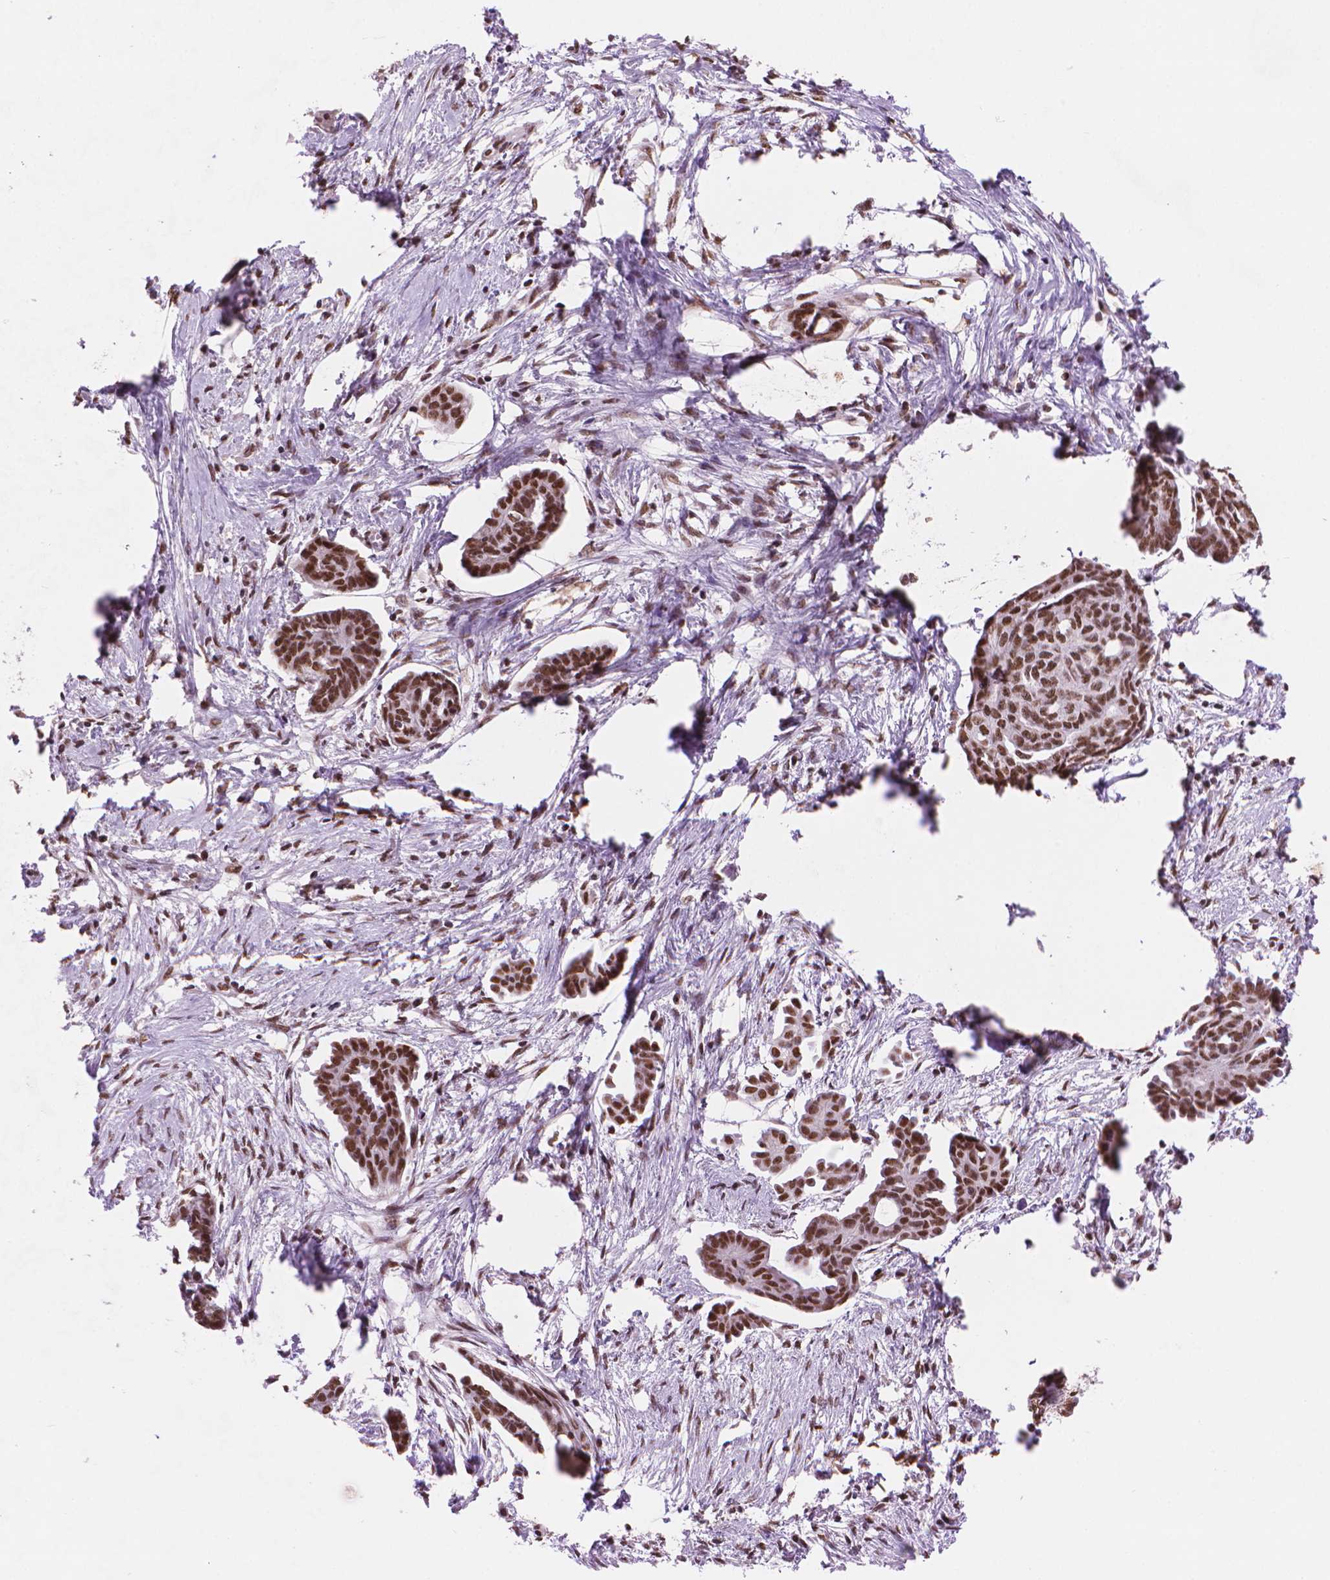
{"staining": {"intensity": "strong", "quantity": ">75%", "location": "nuclear"}, "tissue": "ovarian cancer", "cell_type": "Tumor cells", "image_type": "cancer", "snomed": [{"axis": "morphology", "description": "Cystadenocarcinoma, serous, NOS"}, {"axis": "topography", "description": "Ovary"}], "caption": "This is an image of immunohistochemistry (IHC) staining of ovarian serous cystadenocarcinoma, which shows strong expression in the nuclear of tumor cells.", "gene": "RPA4", "patient": {"sex": "female", "age": 71}}